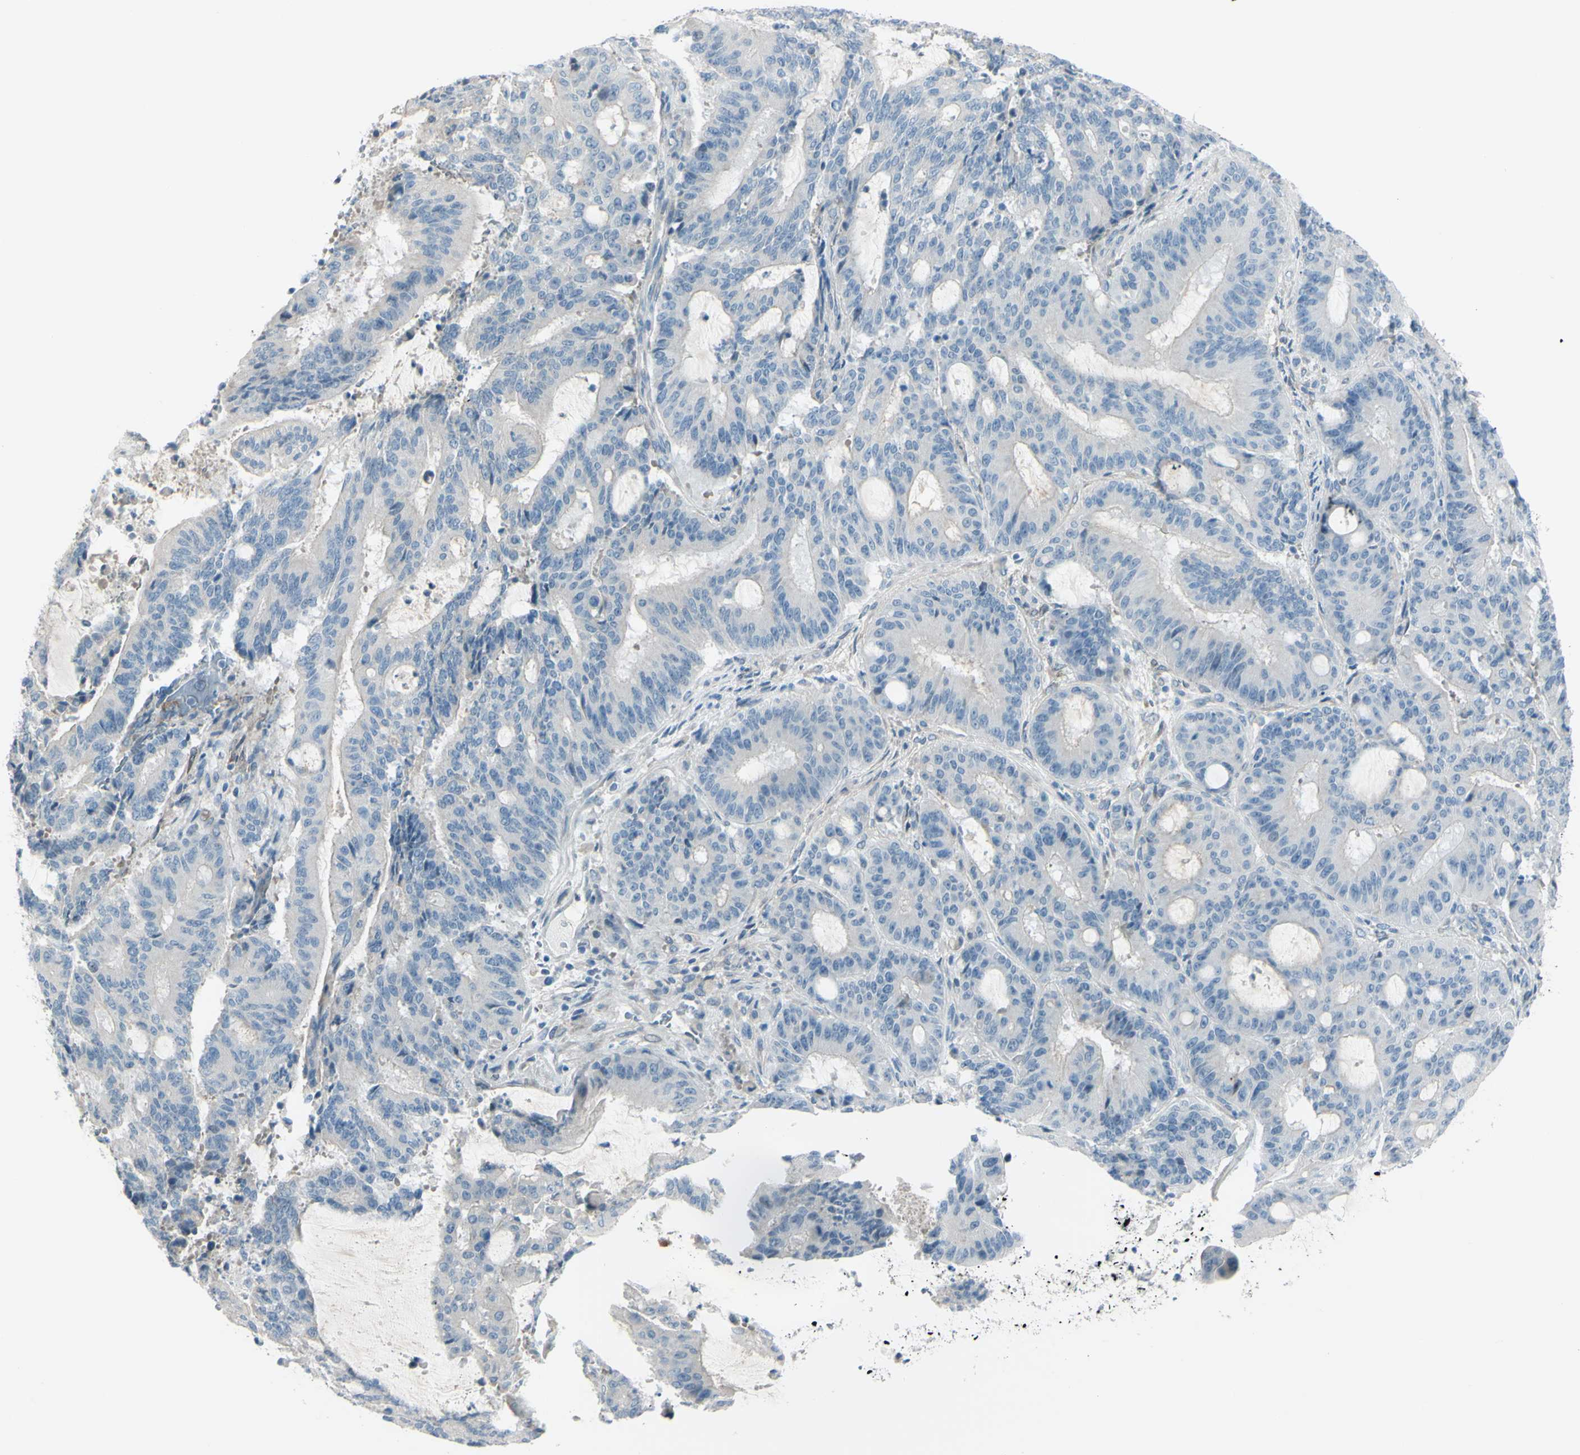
{"staining": {"intensity": "negative", "quantity": "none", "location": "none"}, "tissue": "liver cancer", "cell_type": "Tumor cells", "image_type": "cancer", "snomed": [{"axis": "morphology", "description": "Cholangiocarcinoma"}, {"axis": "topography", "description": "Liver"}], "caption": "This is an immunohistochemistry (IHC) photomicrograph of liver cancer (cholangiocarcinoma). There is no expression in tumor cells.", "gene": "GPR34", "patient": {"sex": "female", "age": 73}}